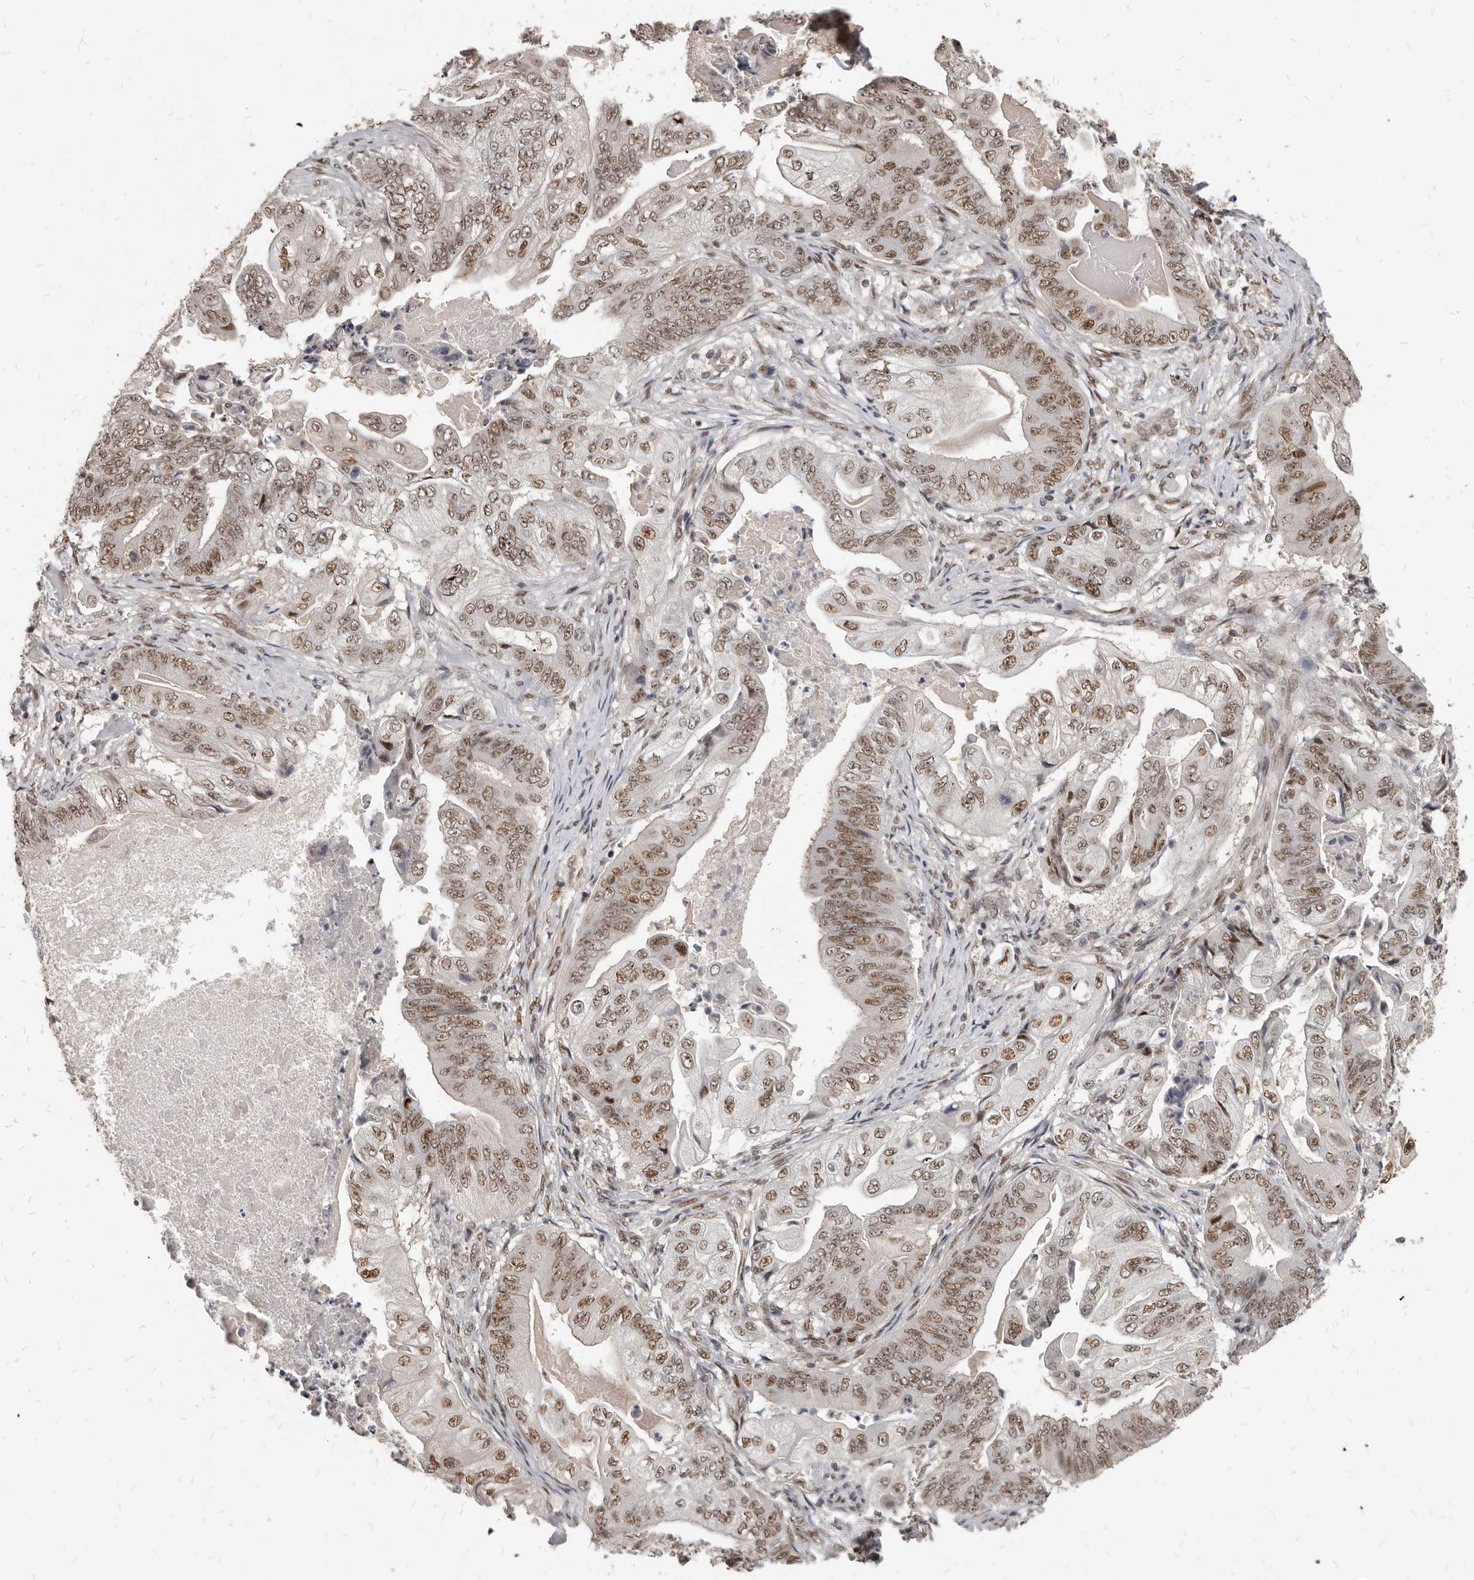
{"staining": {"intensity": "moderate", "quantity": ">75%", "location": "nuclear"}, "tissue": "stomach cancer", "cell_type": "Tumor cells", "image_type": "cancer", "snomed": [{"axis": "morphology", "description": "Adenocarcinoma, NOS"}, {"axis": "topography", "description": "Stomach"}], "caption": "Immunohistochemistry (IHC) of stomach adenocarcinoma reveals medium levels of moderate nuclear staining in approximately >75% of tumor cells. The protein is shown in brown color, while the nuclei are stained blue.", "gene": "ATF5", "patient": {"sex": "female", "age": 73}}